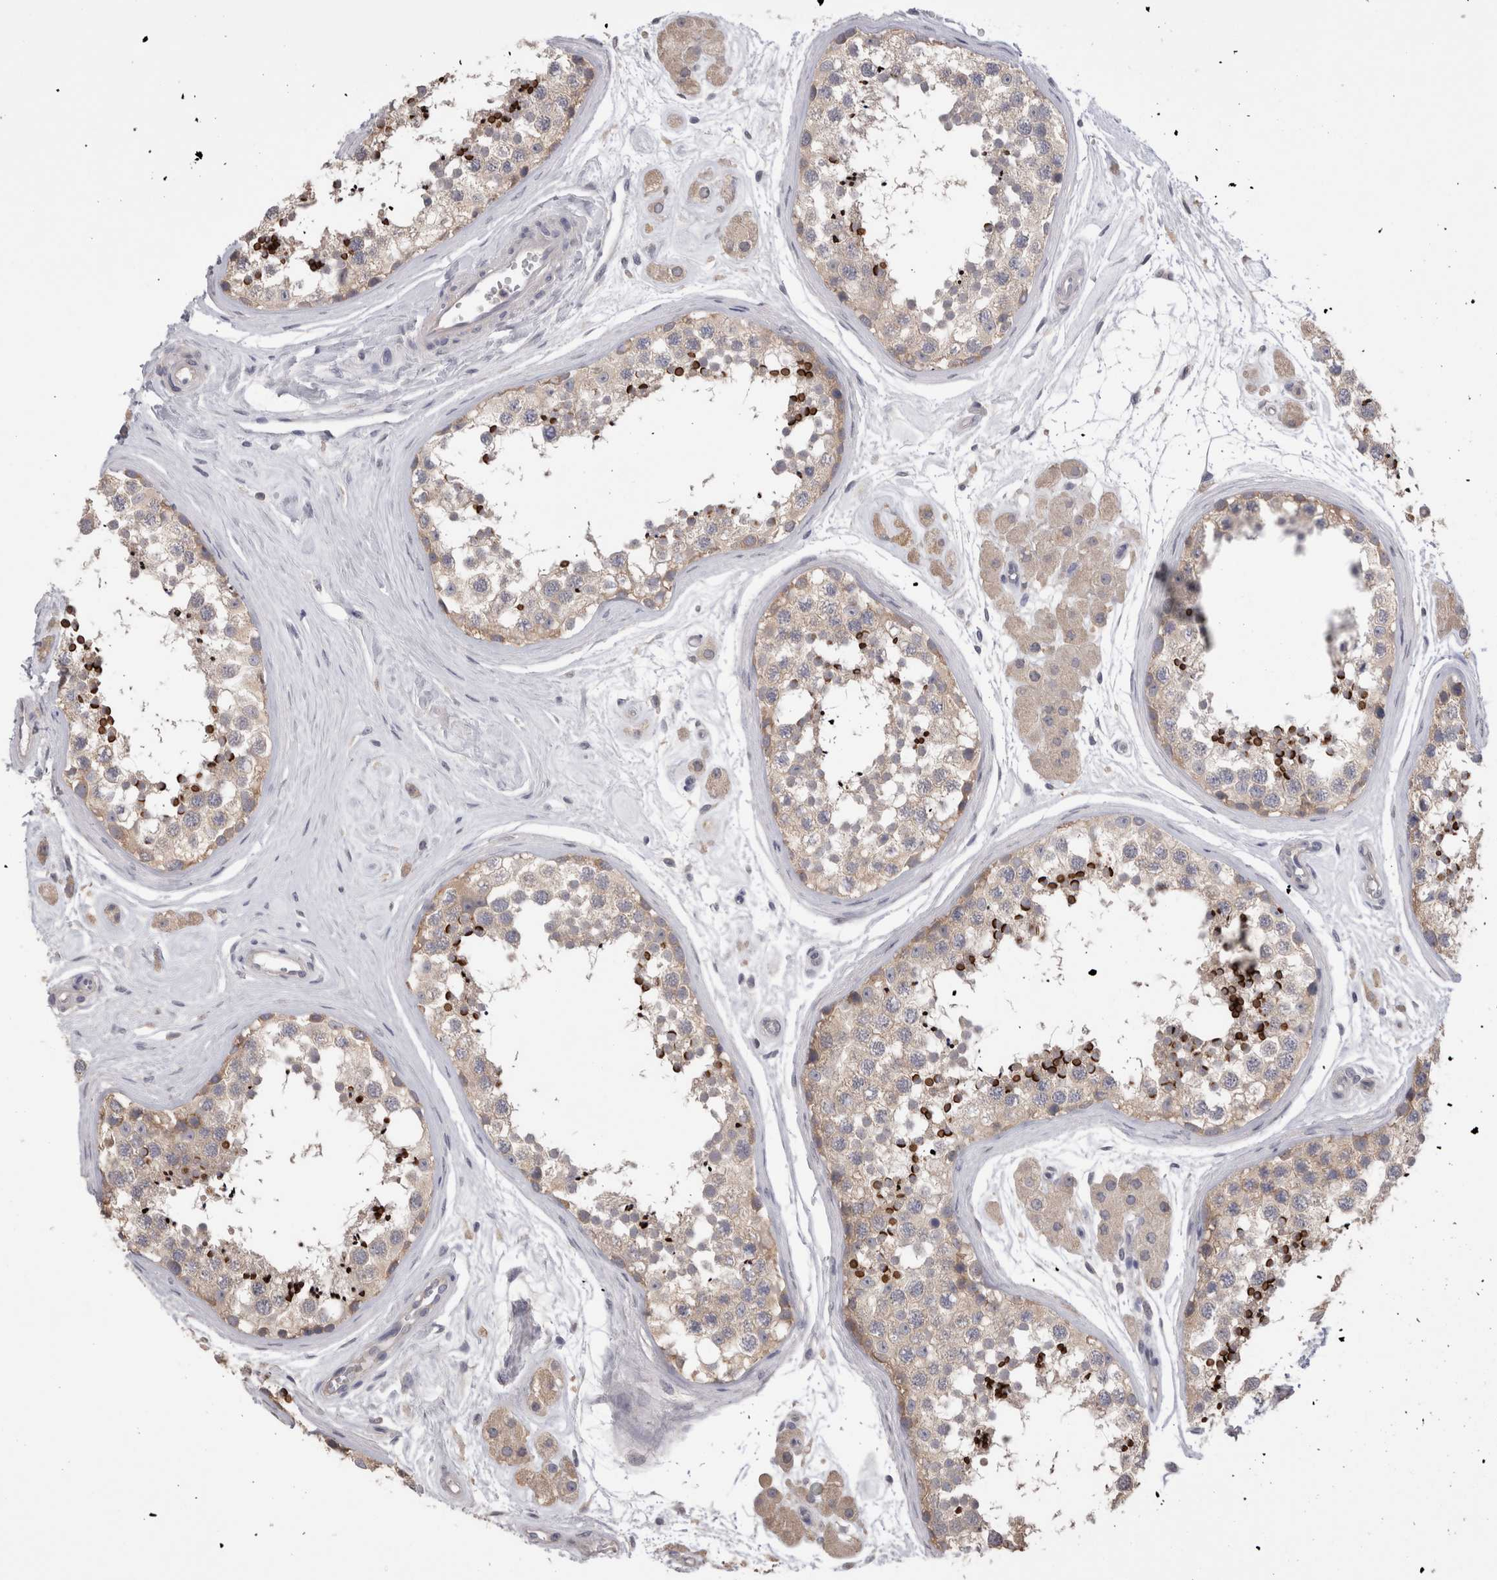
{"staining": {"intensity": "strong", "quantity": "25%-75%", "location": "cytoplasmic/membranous"}, "tissue": "testis", "cell_type": "Cells in seminiferous ducts", "image_type": "normal", "snomed": [{"axis": "morphology", "description": "Normal tissue, NOS"}, {"axis": "topography", "description": "Testis"}], "caption": "Unremarkable testis shows strong cytoplasmic/membranous staining in approximately 25%-75% of cells in seminiferous ducts.", "gene": "OTOR", "patient": {"sex": "male", "age": 56}}